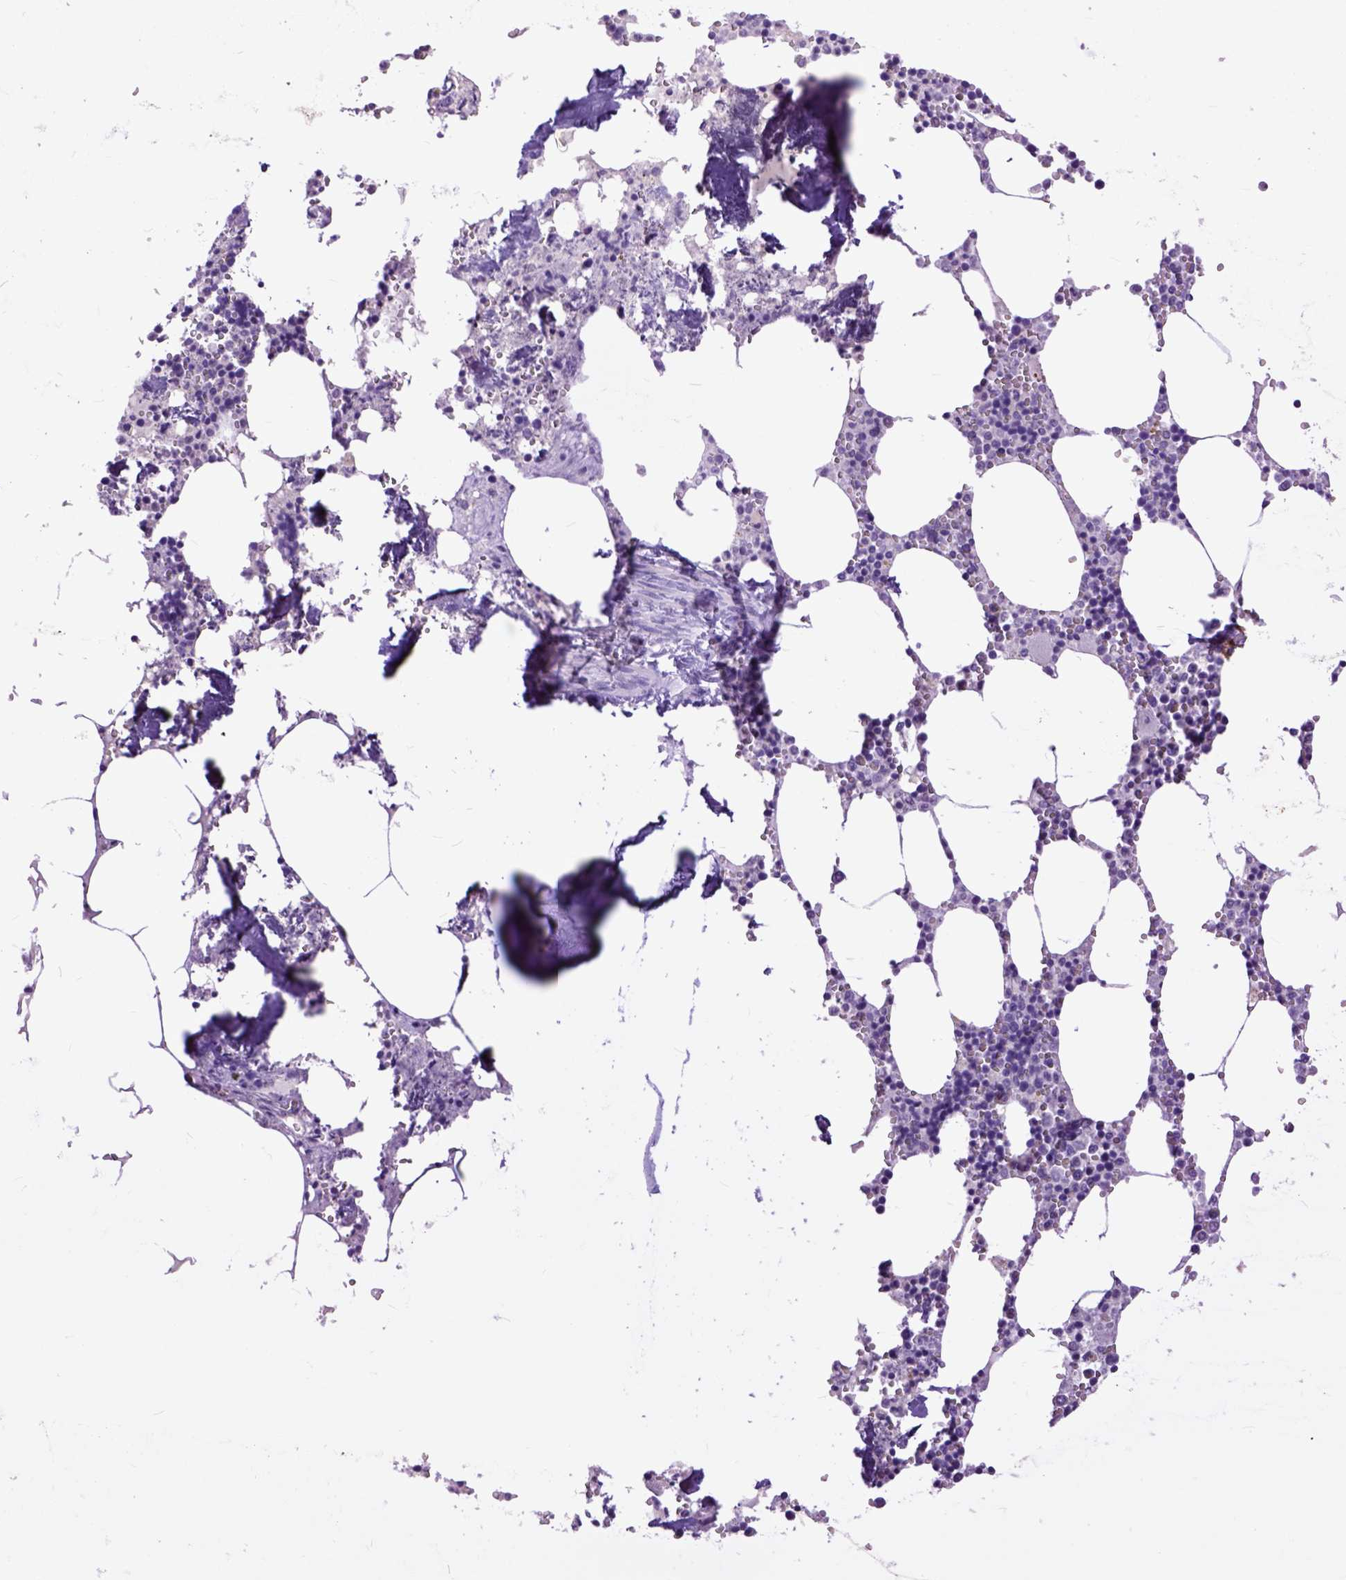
{"staining": {"intensity": "negative", "quantity": "none", "location": "none"}, "tissue": "bone marrow", "cell_type": "Hematopoietic cells", "image_type": "normal", "snomed": [{"axis": "morphology", "description": "Normal tissue, NOS"}, {"axis": "topography", "description": "Bone marrow"}], "caption": "A micrograph of human bone marrow is negative for staining in hematopoietic cells. Nuclei are stained in blue.", "gene": "RAB25", "patient": {"sex": "male", "age": 54}}